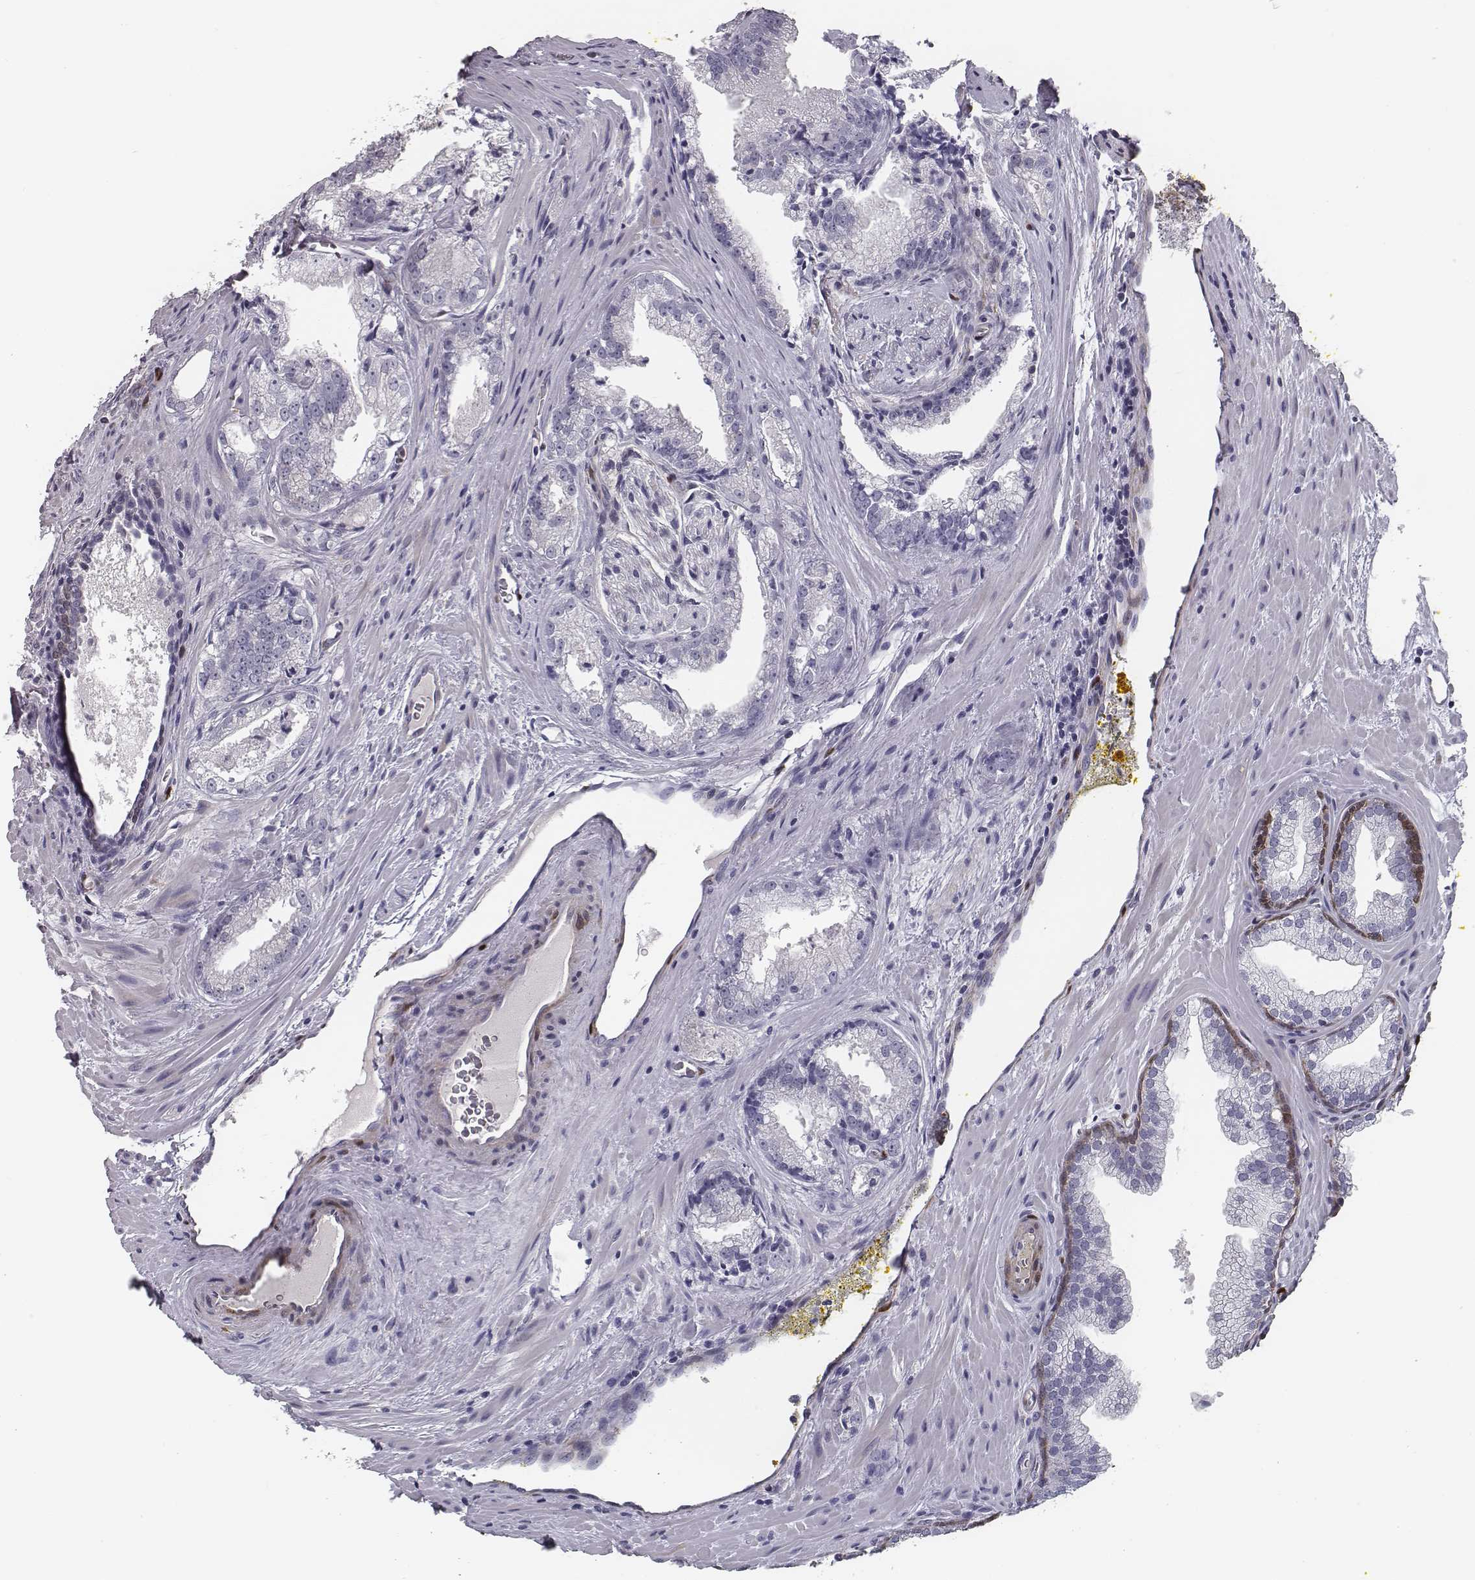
{"staining": {"intensity": "negative", "quantity": "none", "location": "none"}, "tissue": "prostate cancer", "cell_type": "Tumor cells", "image_type": "cancer", "snomed": [{"axis": "morphology", "description": "Adenocarcinoma, NOS"}, {"axis": "morphology", "description": "Adenocarcinoma, High grade"}, {"axis": "topography", "description": "Prostate"}], "caption": "There is no significant positivity in tumor cells of prostate cancer.", "gene": "ISYNA1", "patient": {"sex": "male", "age": 70}}